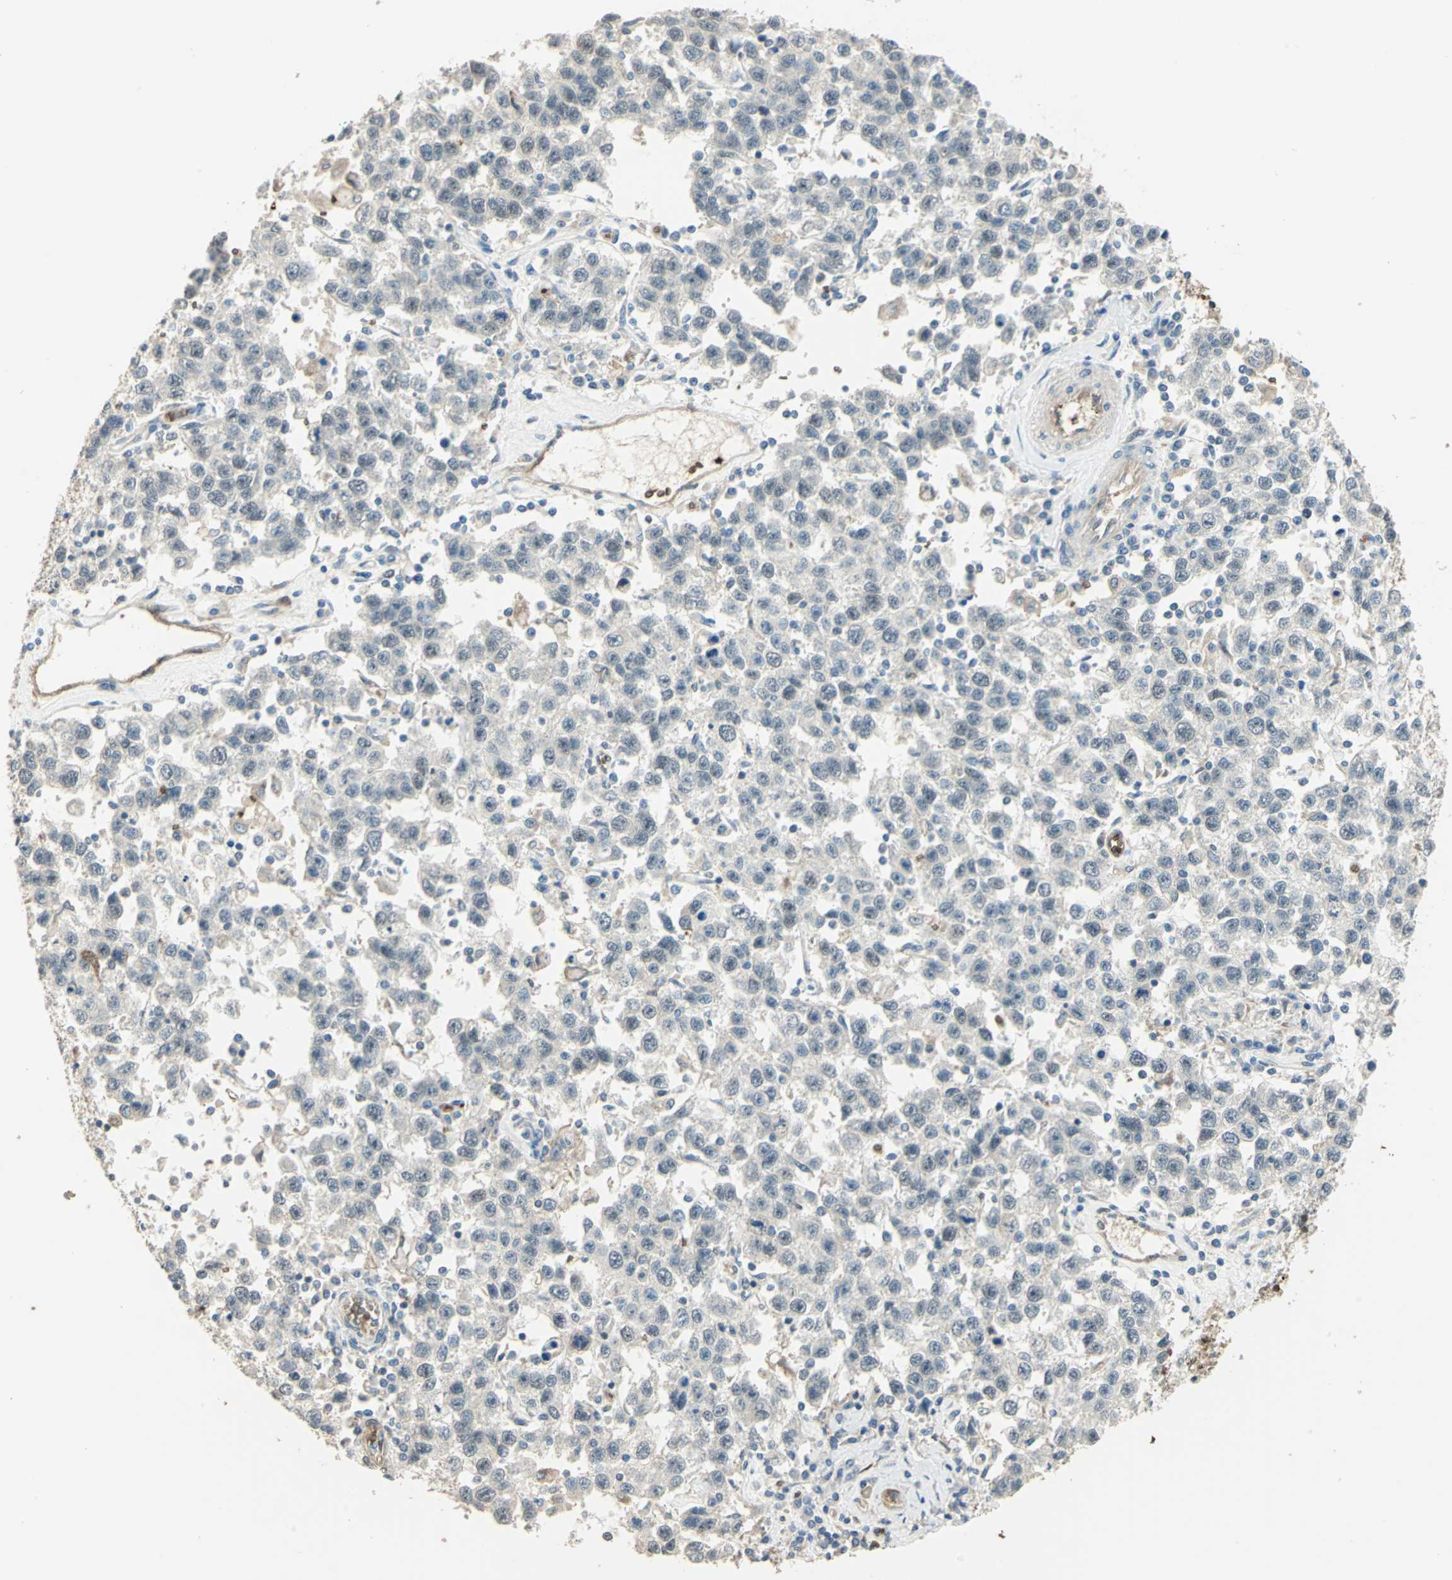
{"staining": {"intensity": "negative", "quantity": "none", "location": "none"}, "tissue": "testis cancer", "cell_type": "Tumor cells", "image_type": "cancer", "snomed": [{"axis": "morphology", "description": "Seminoma, NOS"}, {"axis": "topography", "description": "Testis"}], "caption": "Immunohistochemistry photomicrograph of neoplastic tissue: testis cancer (seminoma) stained with DAB displays no significant protein positivity in tumor cells.", "gene": "DDAH1", "patient": {"sex": "male", "age": 41}}